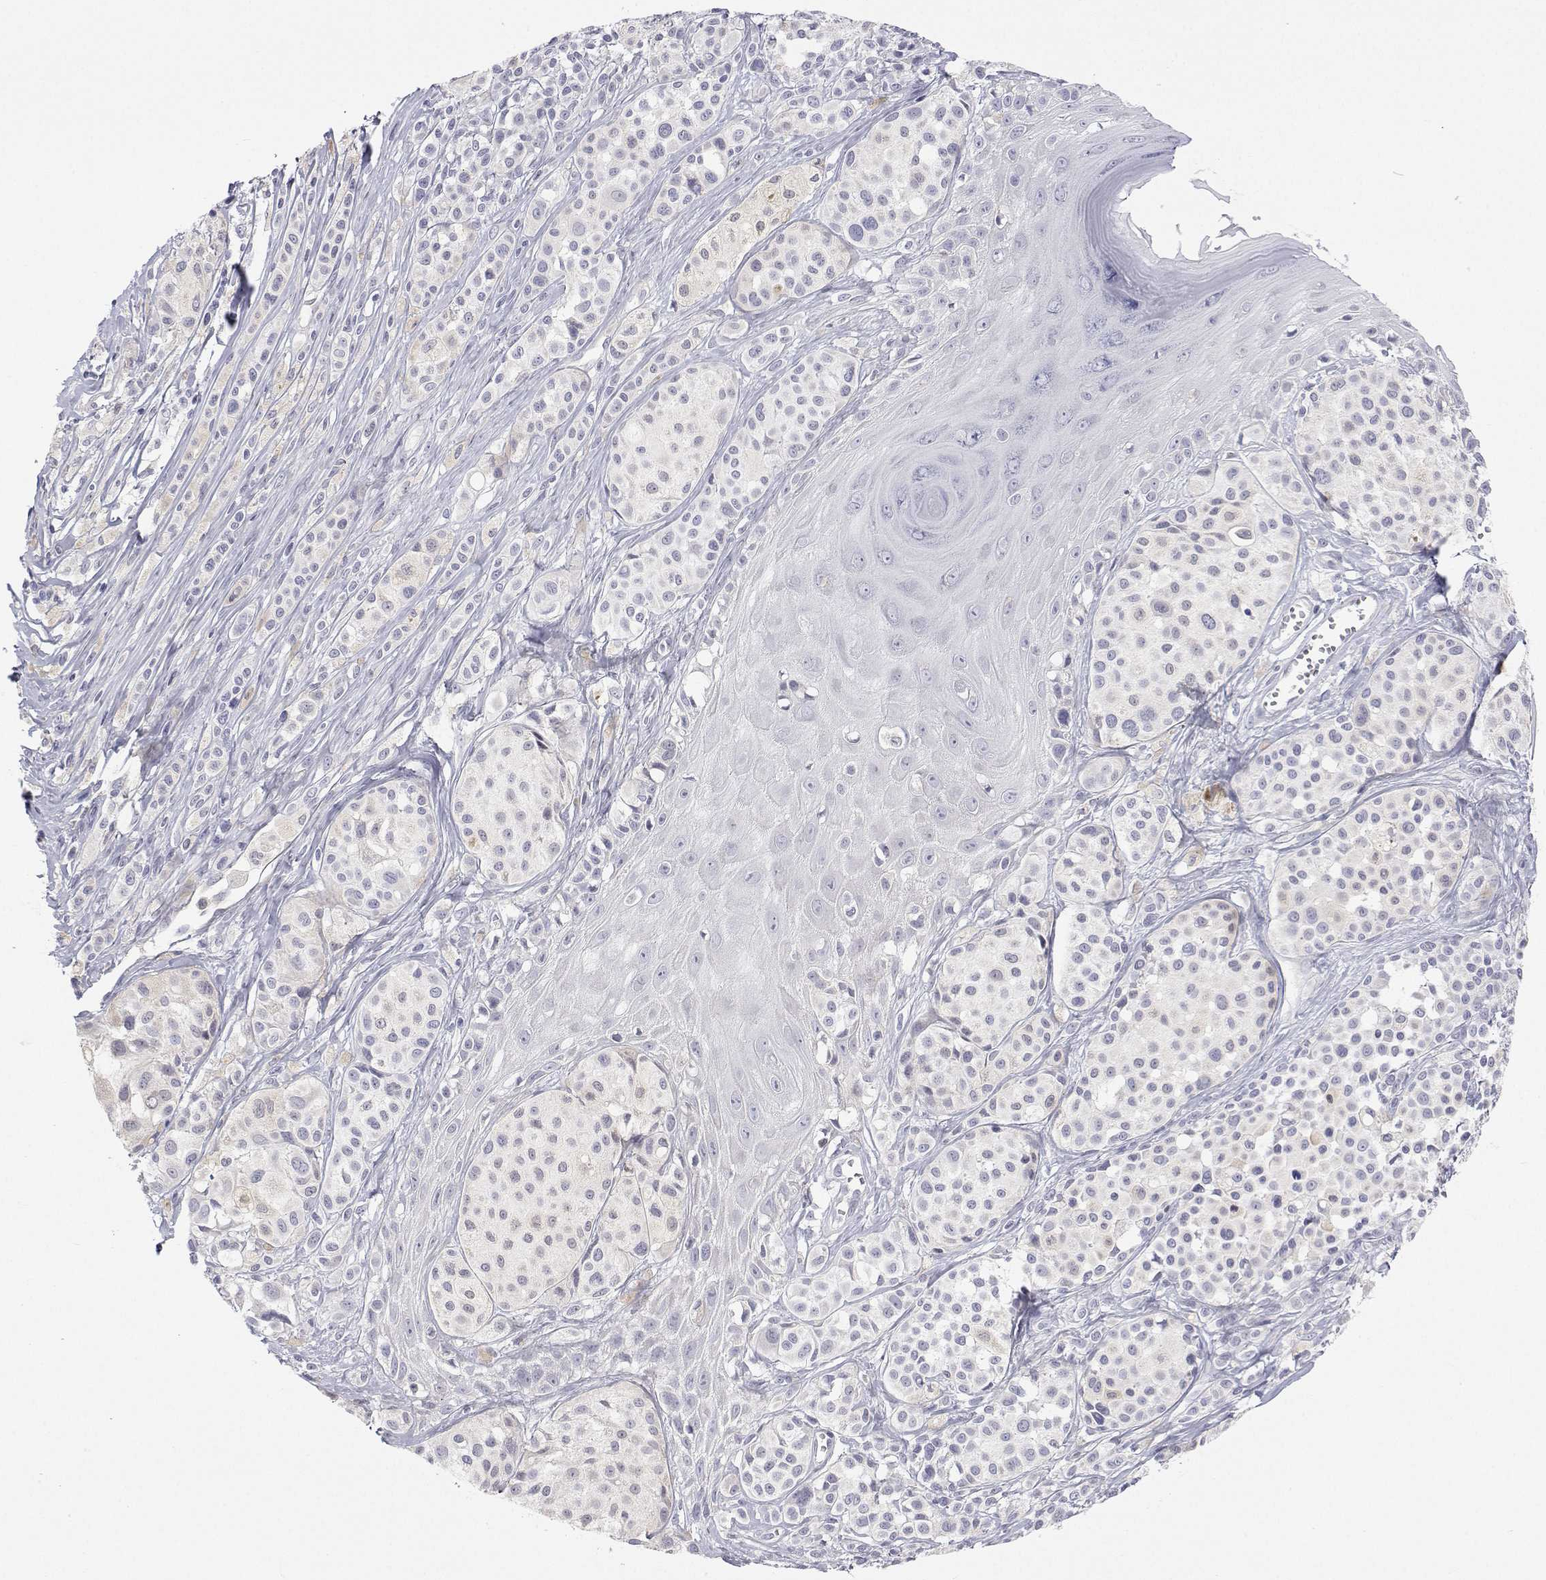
{"staining": {"intensity": "negative", "quantity": "none", "location": "none"}, "tissue": "melanoma", "cell_type": "Tumor cells", "image_type": "cancer", "snomed": [{"axis": "morphology", "description": "Malignant melanoma, NOS"}, {"axis": "topography", "description": "Skin"}], "caption": "High power microscopy micrograph of an IHC histopathology image of malignant melanoma, revealing no significant staining in tumor cells.", "gene": "ANKRD65", "patient": {"sex": "male", "age": 77}}